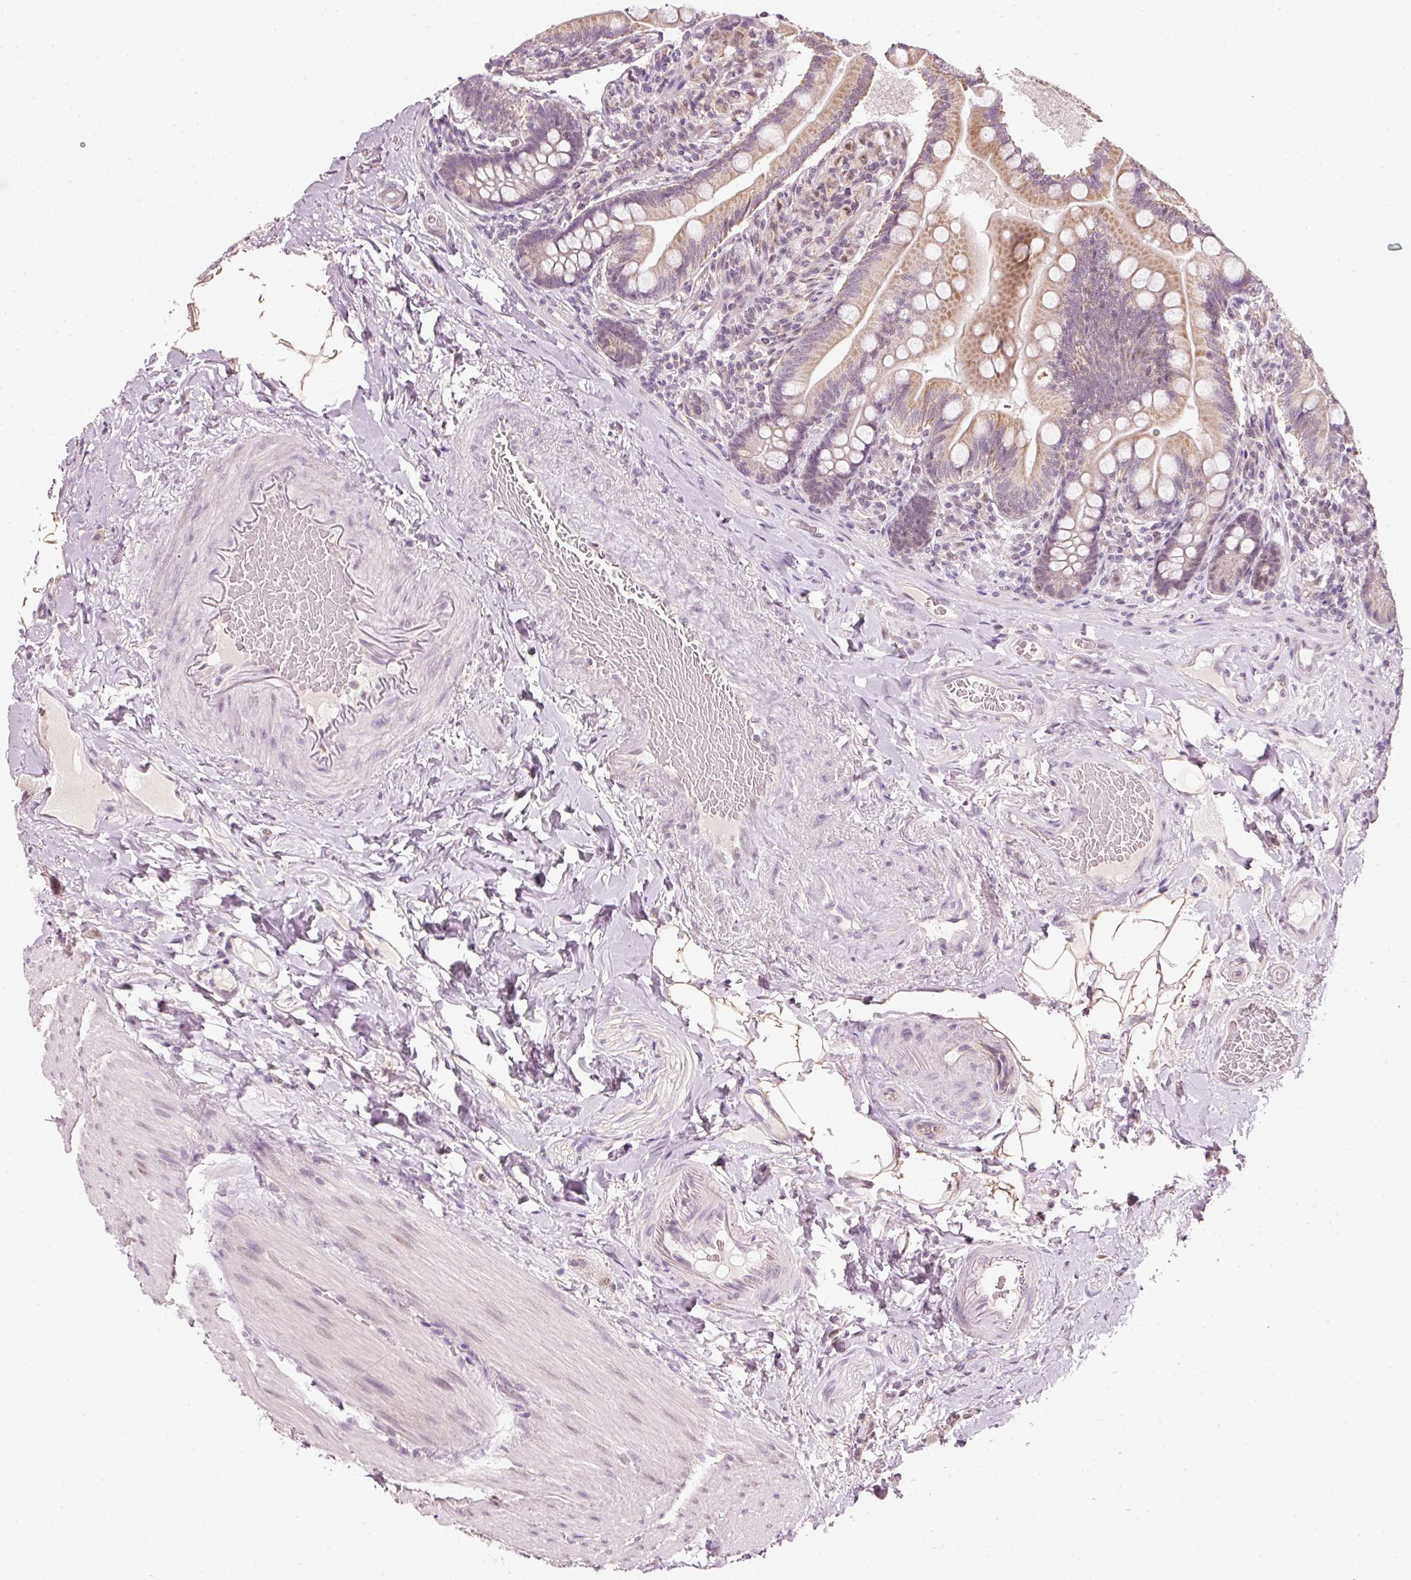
{"staining": {"intensity": "moderate", "quantity": "25%-75%", "location": "cytoplasmic/membranous,nuclear"}, "tissue": "small intestine", "cell_type": "Glandular cells", "image_type": "normal", "snomed": [{"axis": "morphology", "description": "Normal tissue, NOS"}, {"axis": "topography", "description": "Small intestine"}], "caption": "High-power microscopy captured an immunohistochemistry photomicrograph of unremarkable small intestine, revealing moderate cytoplasmic/membranous,nuclear expression in about 25%-75% of glandular cells.", "gene": "FSTL3", "patient": {"sex": "female", "age": 64}}